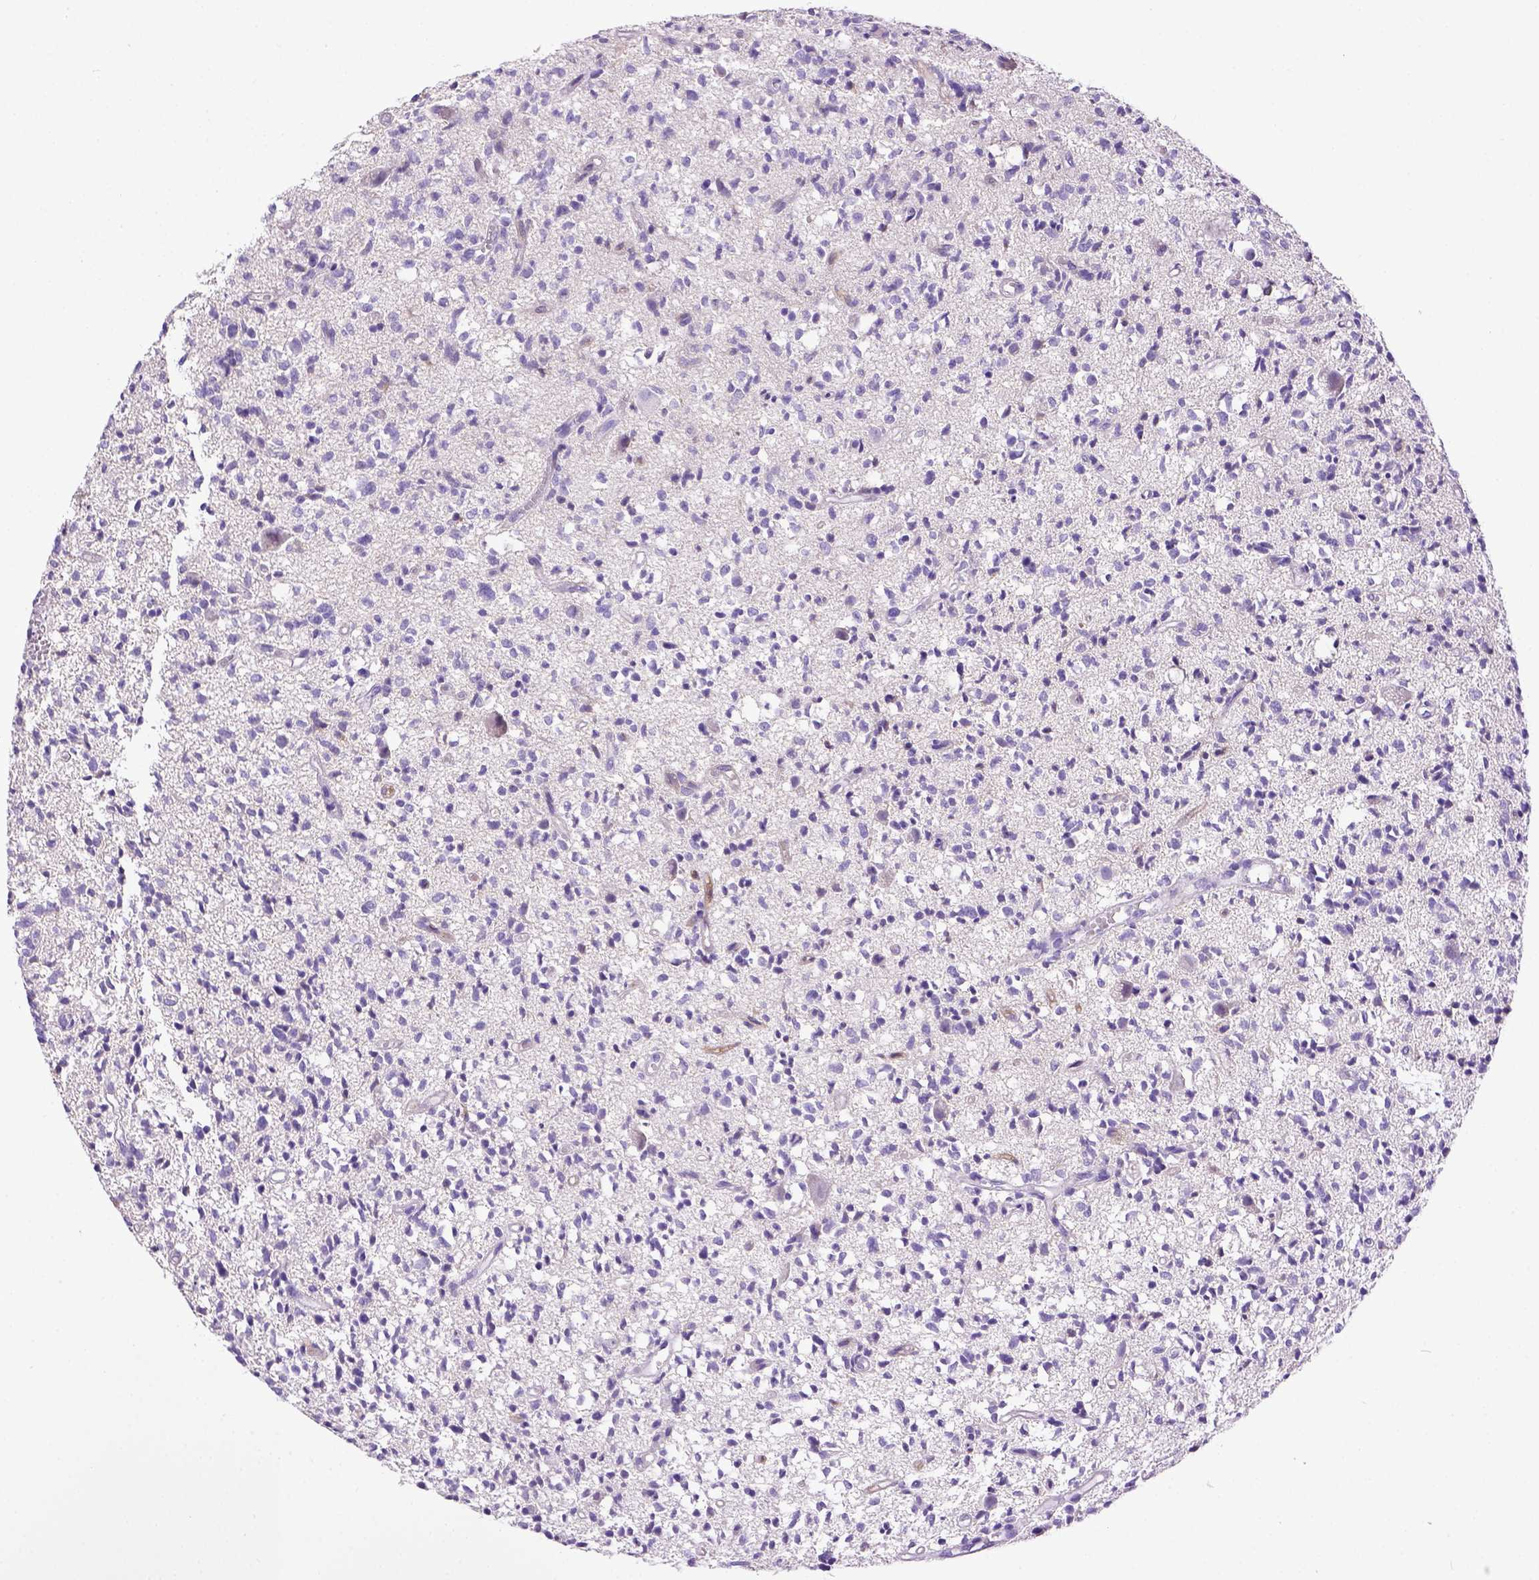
{"staining": {"intensity": "negative", "quantity": "none", "location": "none"}, "tissue": "glioma", "cell_type": "Tumor cells", "image_type": "cancer", "snomed": [{"axis": "morphology", "description": "Glioma, malignant, Low grade"}, {"axis": "topography", "description": "Brain"}], "caption": "Immunohistochemistry of glioma shows no expression in tumor cells.", "gene": "KIT", "patient": {"sex": "male", "age": 64}}